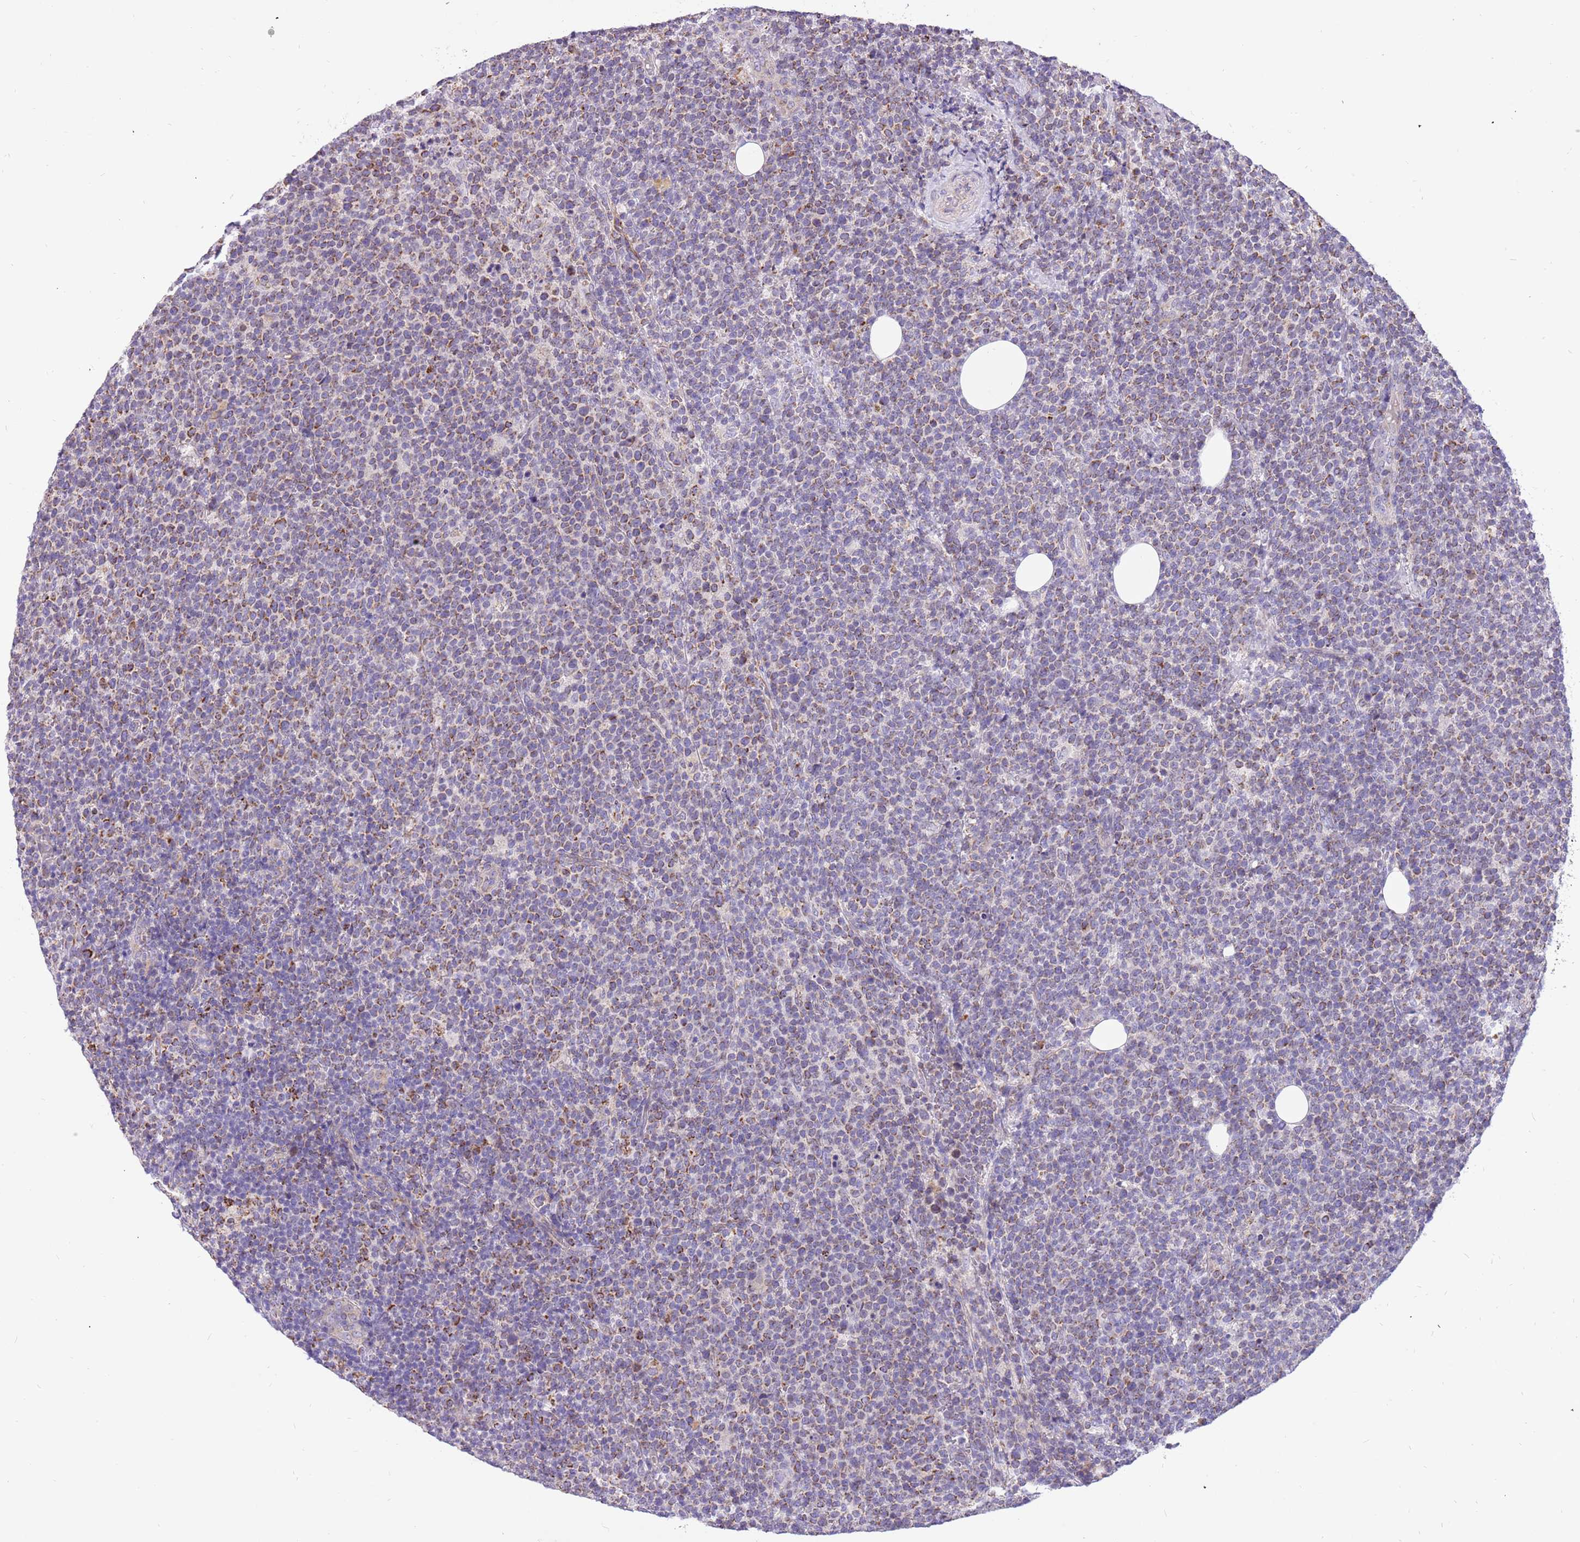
{"staining": {"intensity": "moderate", "quantity": "<25%", "location": "cytoplasmic/membranous"}, "tissue": "lymphoma", "cell_type": "Tumor cells", "image_type": "cancer", "snomed": [{"axis": "morphology", "description": "Malignant lymphoma, non-Hodgkin's type, High grade"}, {"axis": "topography", "description": "Lymph node"}], "caption": "Tumor cells reveal low levels of moderate cytoplasmic/membranous staining in approximately <25% of cells in high-grade malignant lymphoma, non-Hodgkin's type. (DAB = brown stain, brightfield microscopy at high magnification).", "gene": "COX17", "patient": {"sex": "male", "age": 61}}